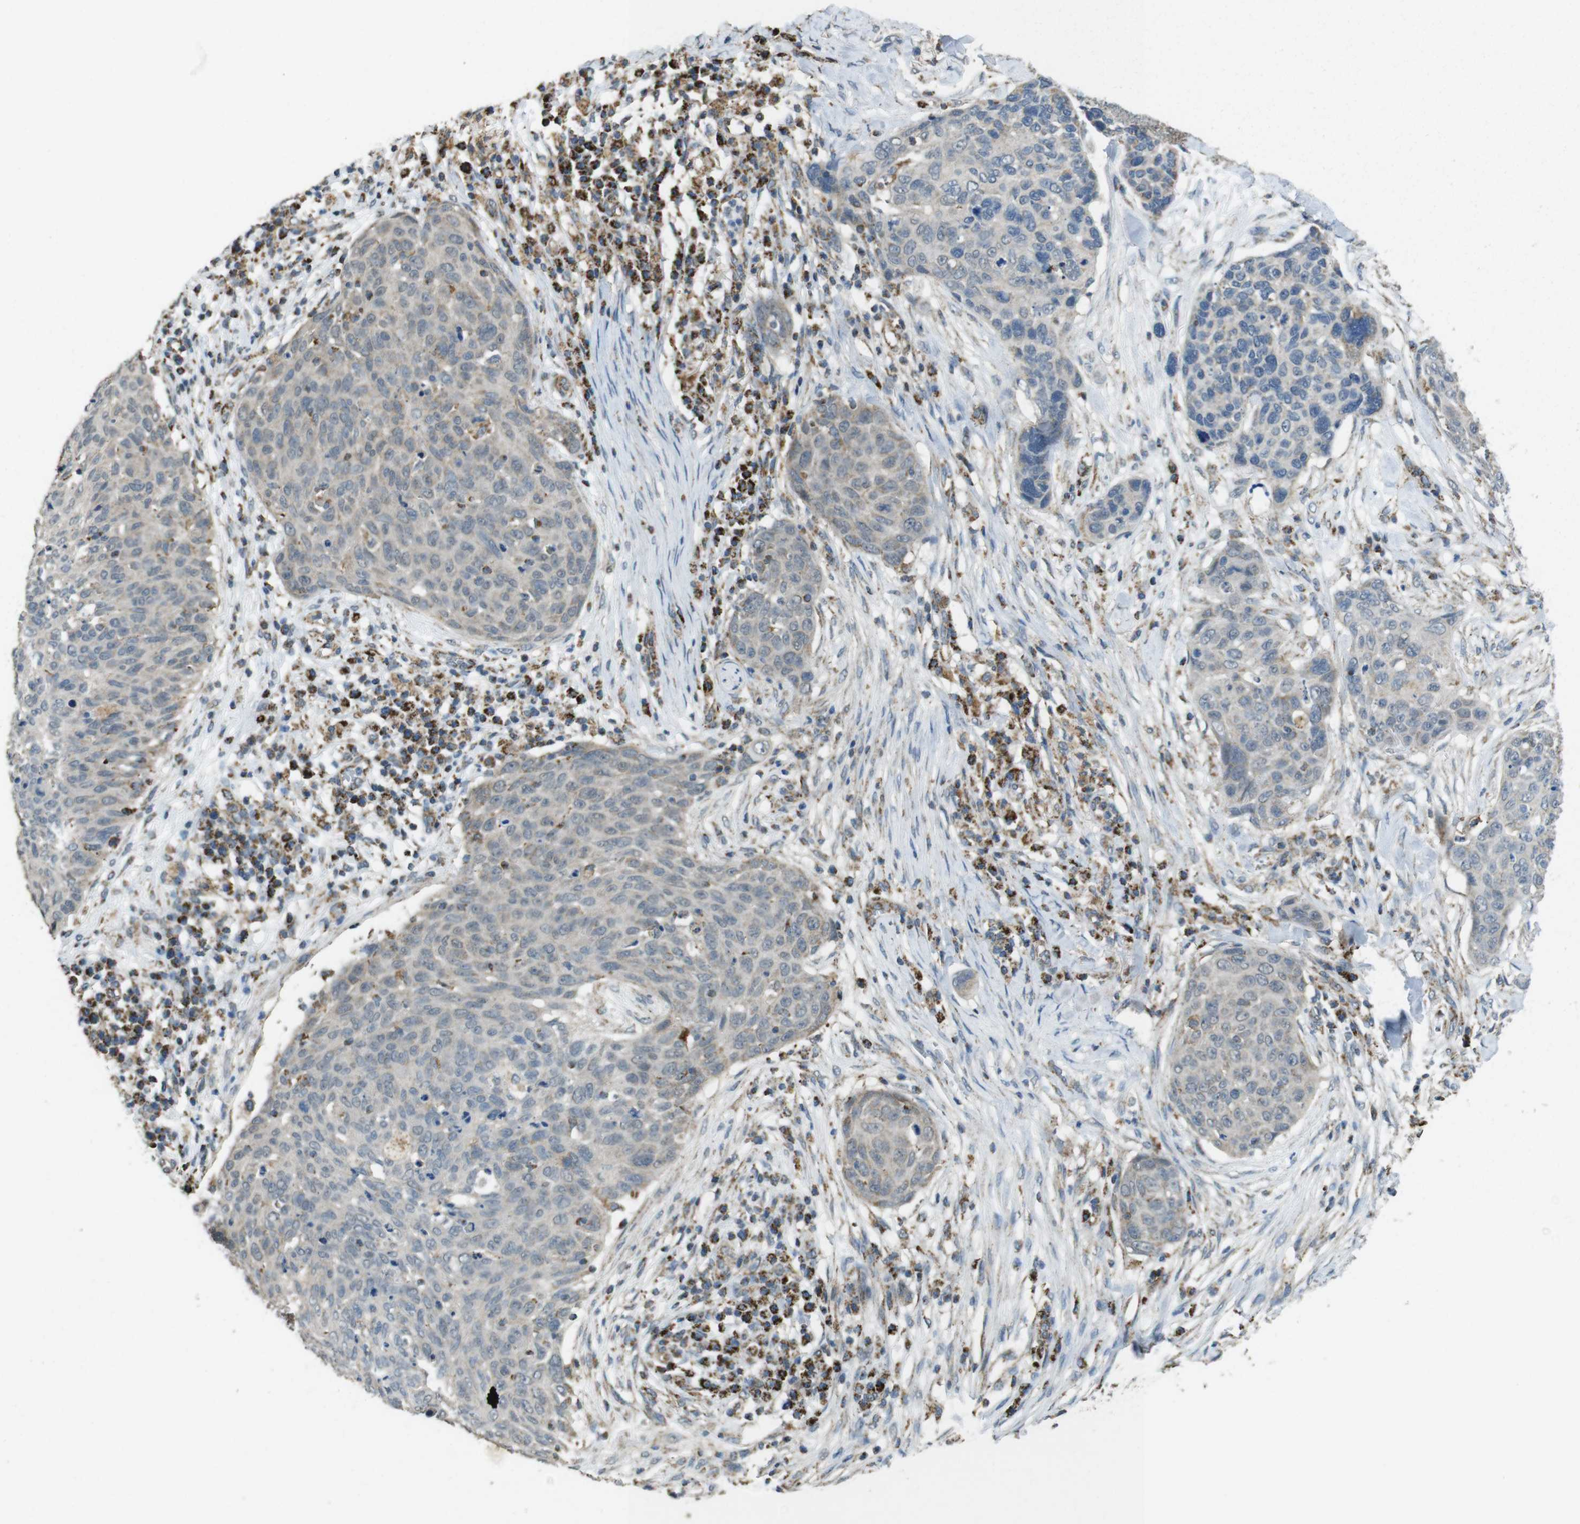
{"staining": {"intensity": "weak", "quantity": ">75%", "location": "cytoplasmic/membranous"}, "tissue": "skin cancer", "cell_type": "Tumor cells", "image_type": "cancer", "snomed": [{"axis": "morphology", "description": "Squamous cell carcinoma in situ, NOS"}, {"axis": "morphology", "description": "Squamous cell carcinoma, NOS"}, {"axis": "topography", "description": "Skin"}], "caption": "This is a histology image of IHC staining of skin squamous cell carcinoma, which shows weak positivity in the cytoplasmic/membranous of tumor cells.", "gene": "CALHM2", "patient": {"sex": "male", "age": 93}}